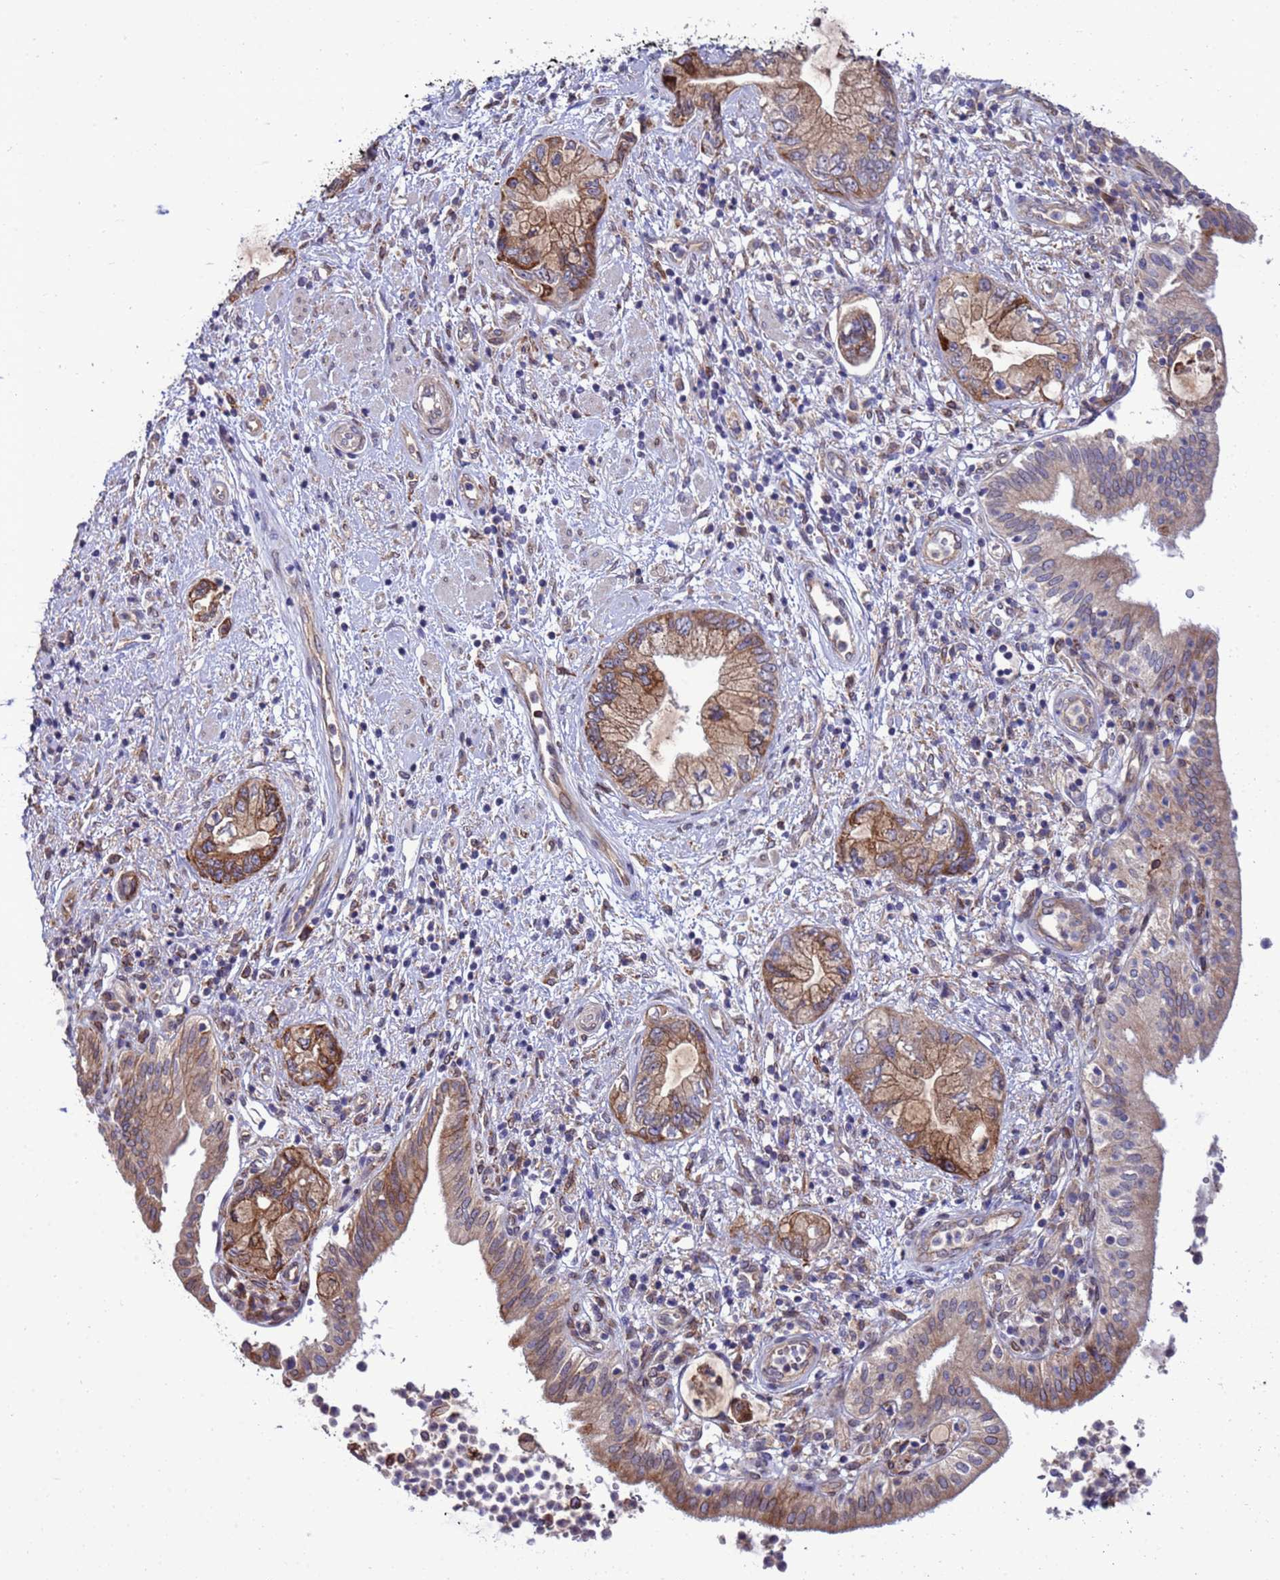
{"staining": {"intensity": "weak", "quantity": ">75%", "location": "cytoplasmic/membranous"}, "tissue": "pancreatic cancer", "cell_type": "Tumor cells", "image_type": "cancer", "snomed": [{"axis": "morphology", "description": "Adenocarcinoma, NOS"}, {"axis": "topography", "description": "Pancreas"}], "caption": "Pancreatic cancer stained with immunohistochemistry (IHC) demonstrates weak cytoplasmic/membranous expression in approximately >75% of tumor cells.", "gene": "RAPGEF4", "patient": {"sex": "female", "age": 73}}